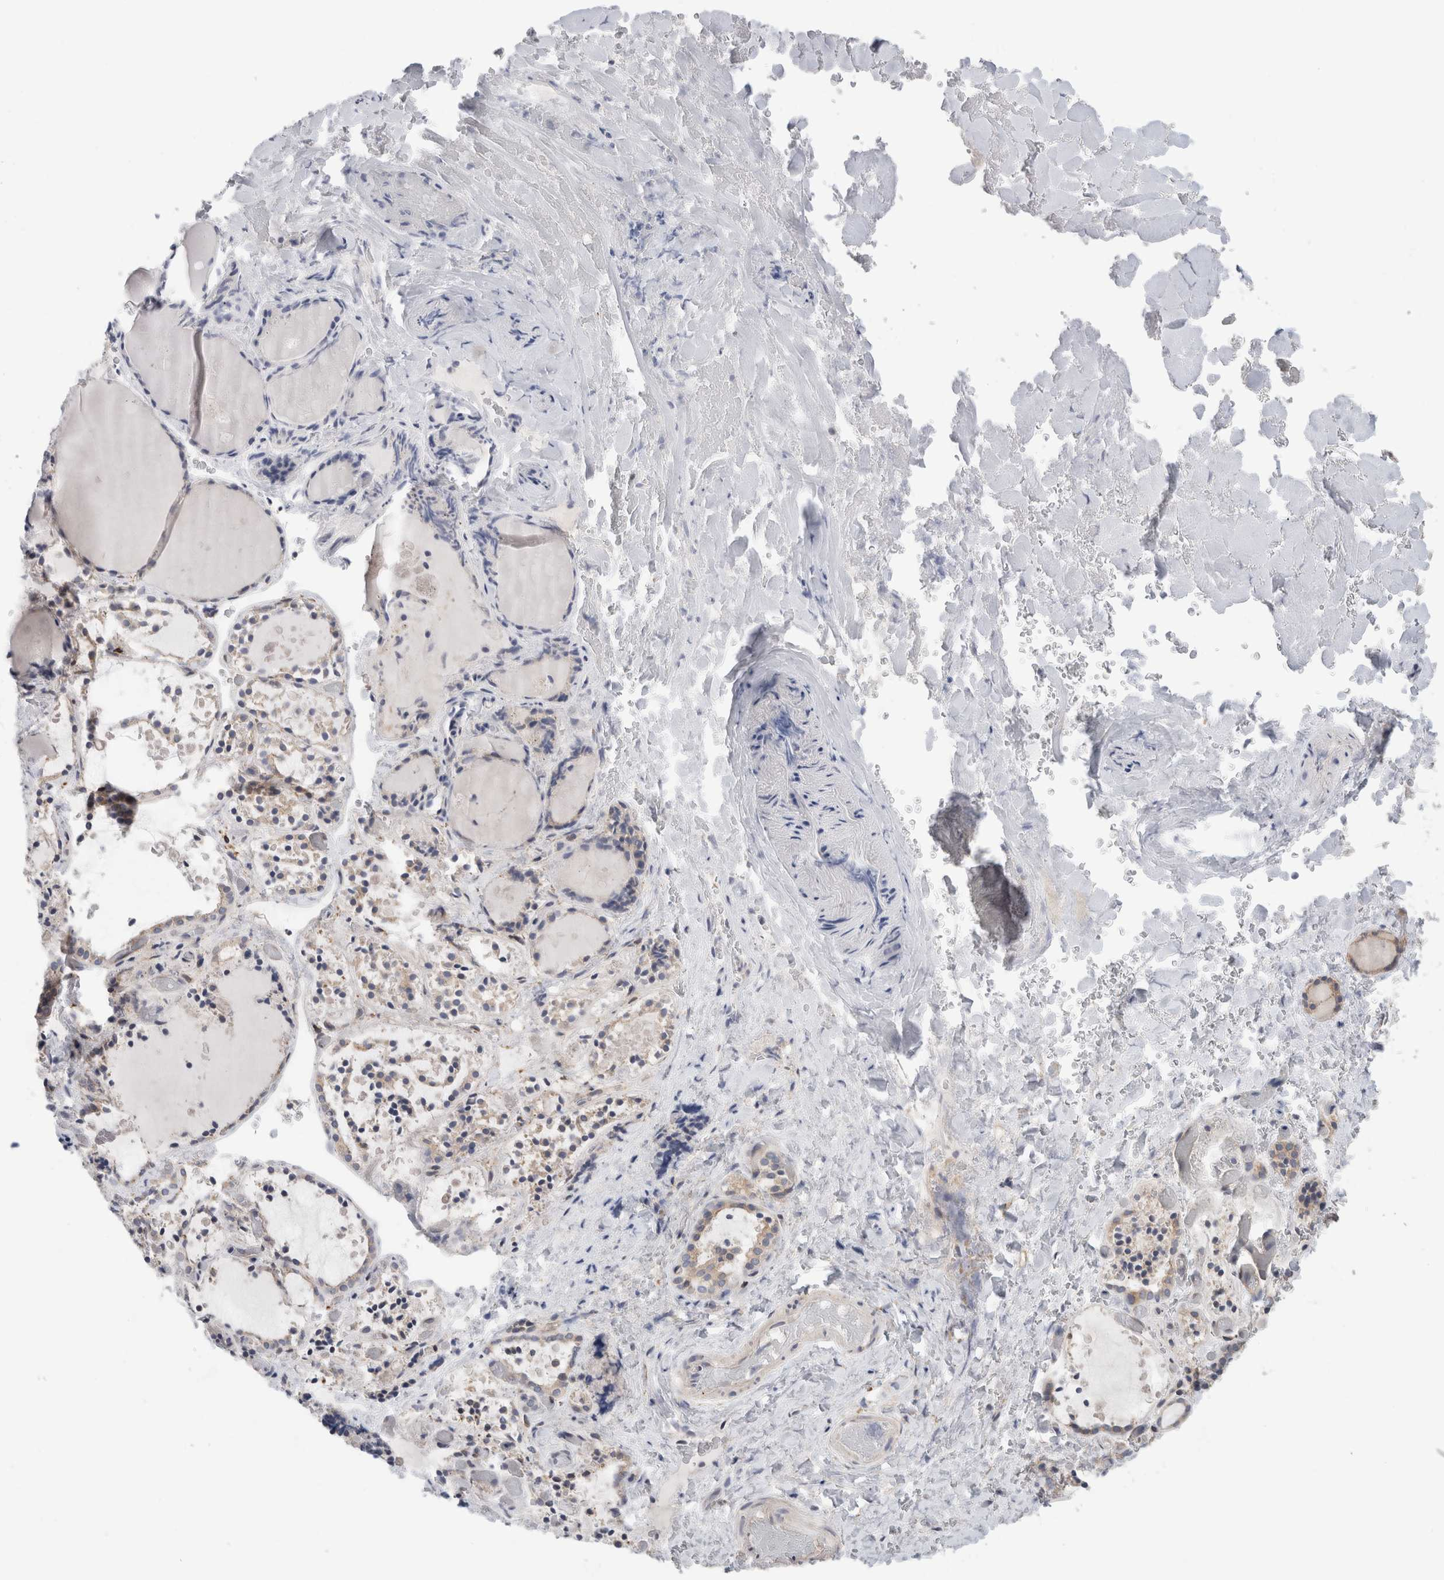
{"staining": {"intensity": "weak", "quantity": "<25%", "location": "cytoplasmic/membranous"}, "tissue": "thyroid gland", "cell_type": "Glandular cells", "image_type": "normal", "snomed": [{"axis": "morphology", "description": "Normal tissue, NOS"}, {"axis": "topography", "description": "Thyroid gland"}], "caption": "This photomicrograph is of benign thyroid gland stained with immunohistochemistry (IHC) to label a protein in brown with the nuclei are counter-stained blue. There is no positivity in glandular cells. (Immunohistochemistry, brightfield microscopy, high magnification).", "gene": "SYTL5", "patient": {"sex": "female", "age": 44}}